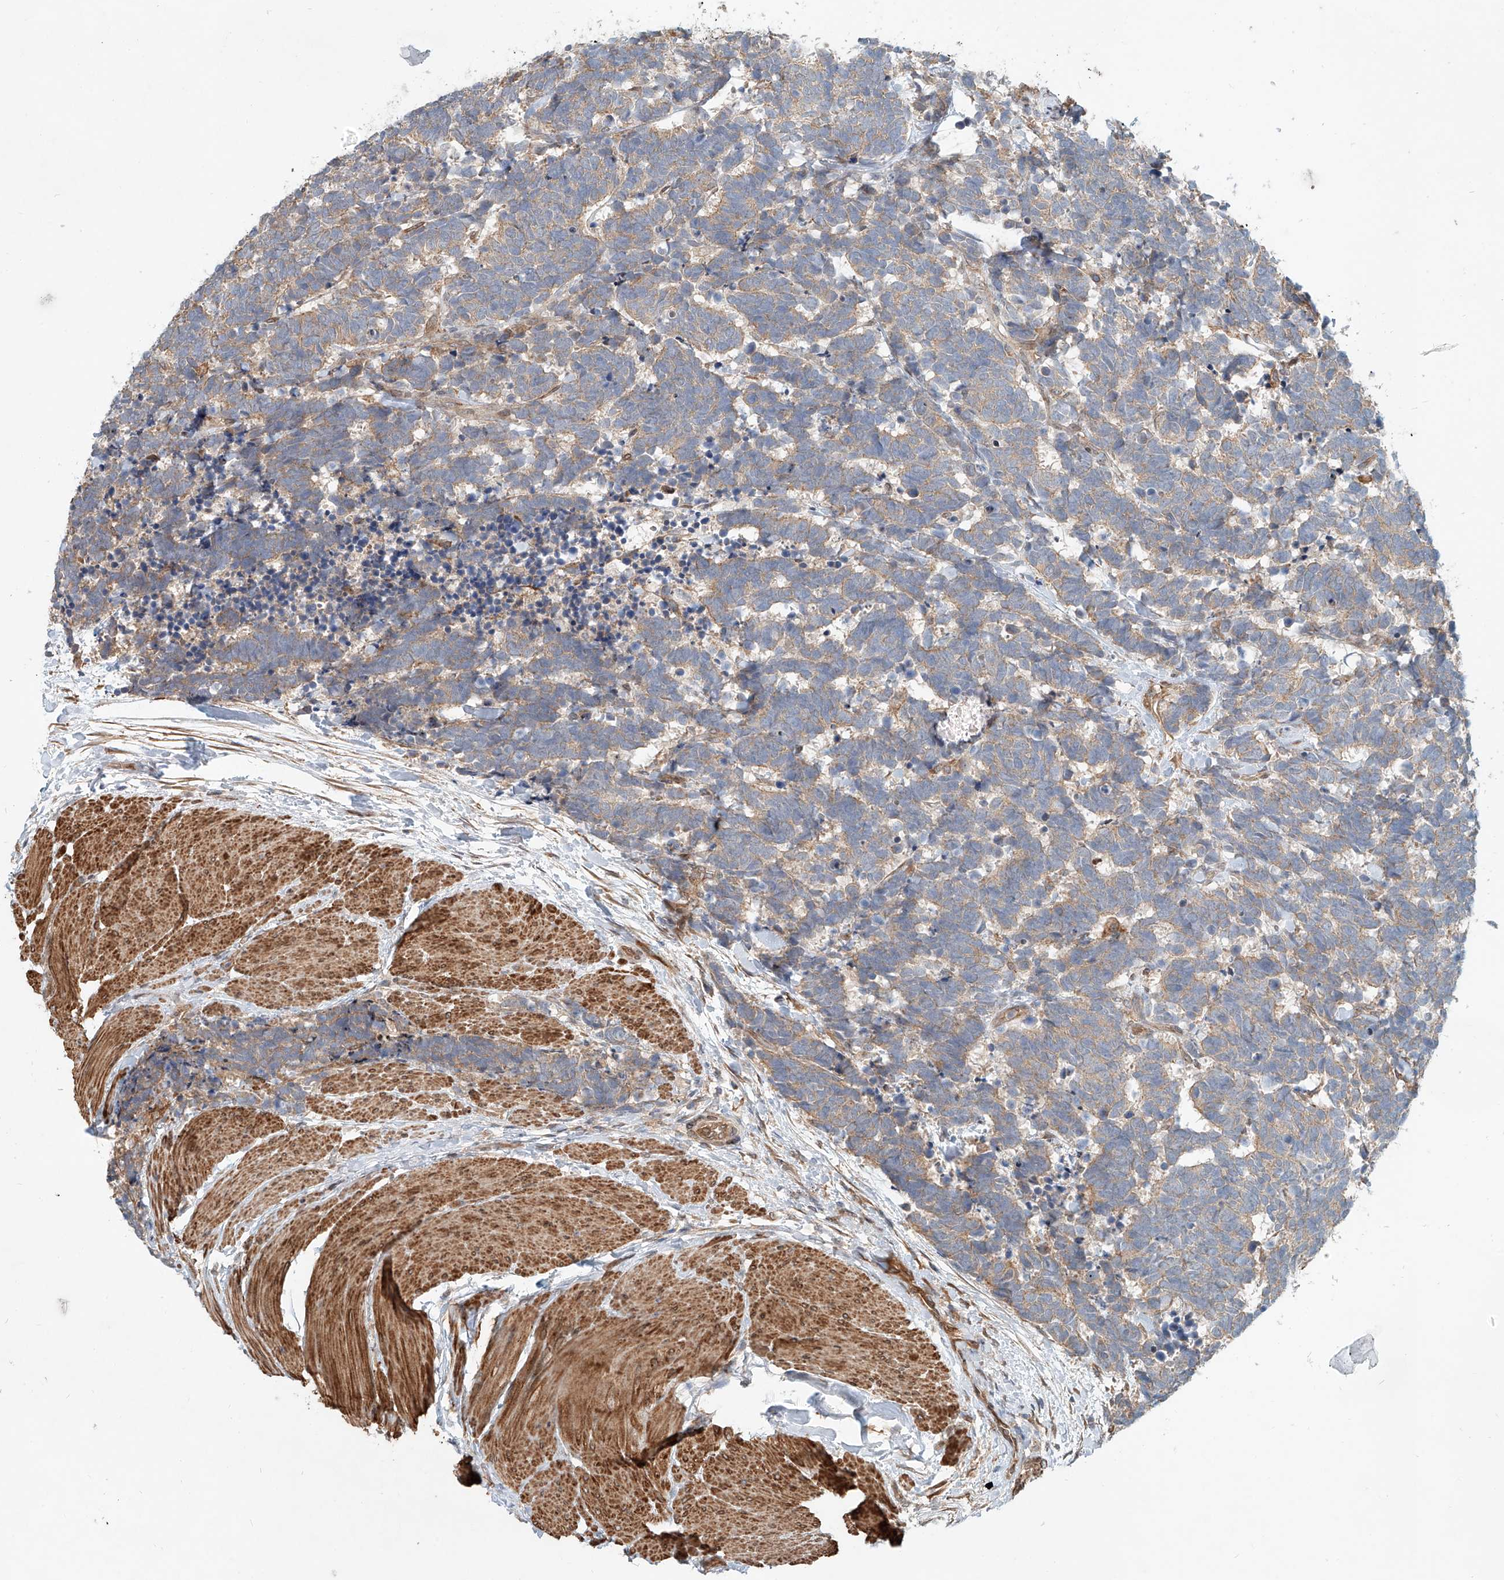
{"staining": {"intensity": "moderate", "quantity": "25%-75%", "location": "cytoplasmic/membranous"}, "tissue": "carcinoid", "cell_type": "Tumor cells", "image_type": "cancer", "snomed": [{"axis": "morphology", "description": "Carcinoma, NOS"}, {"axis": "morphology", "description": "Carcinoid, malignant, NOS"}, {"axis": "topography", "description": "Urinary bladder"}], "caption": "Tumor cells display moderate cytoplasmic/membranous expression in approximately 25%-75% of cells in carcinoma.", "gene": "SASH1", "patient": {"sex": "male", "age": 57}}